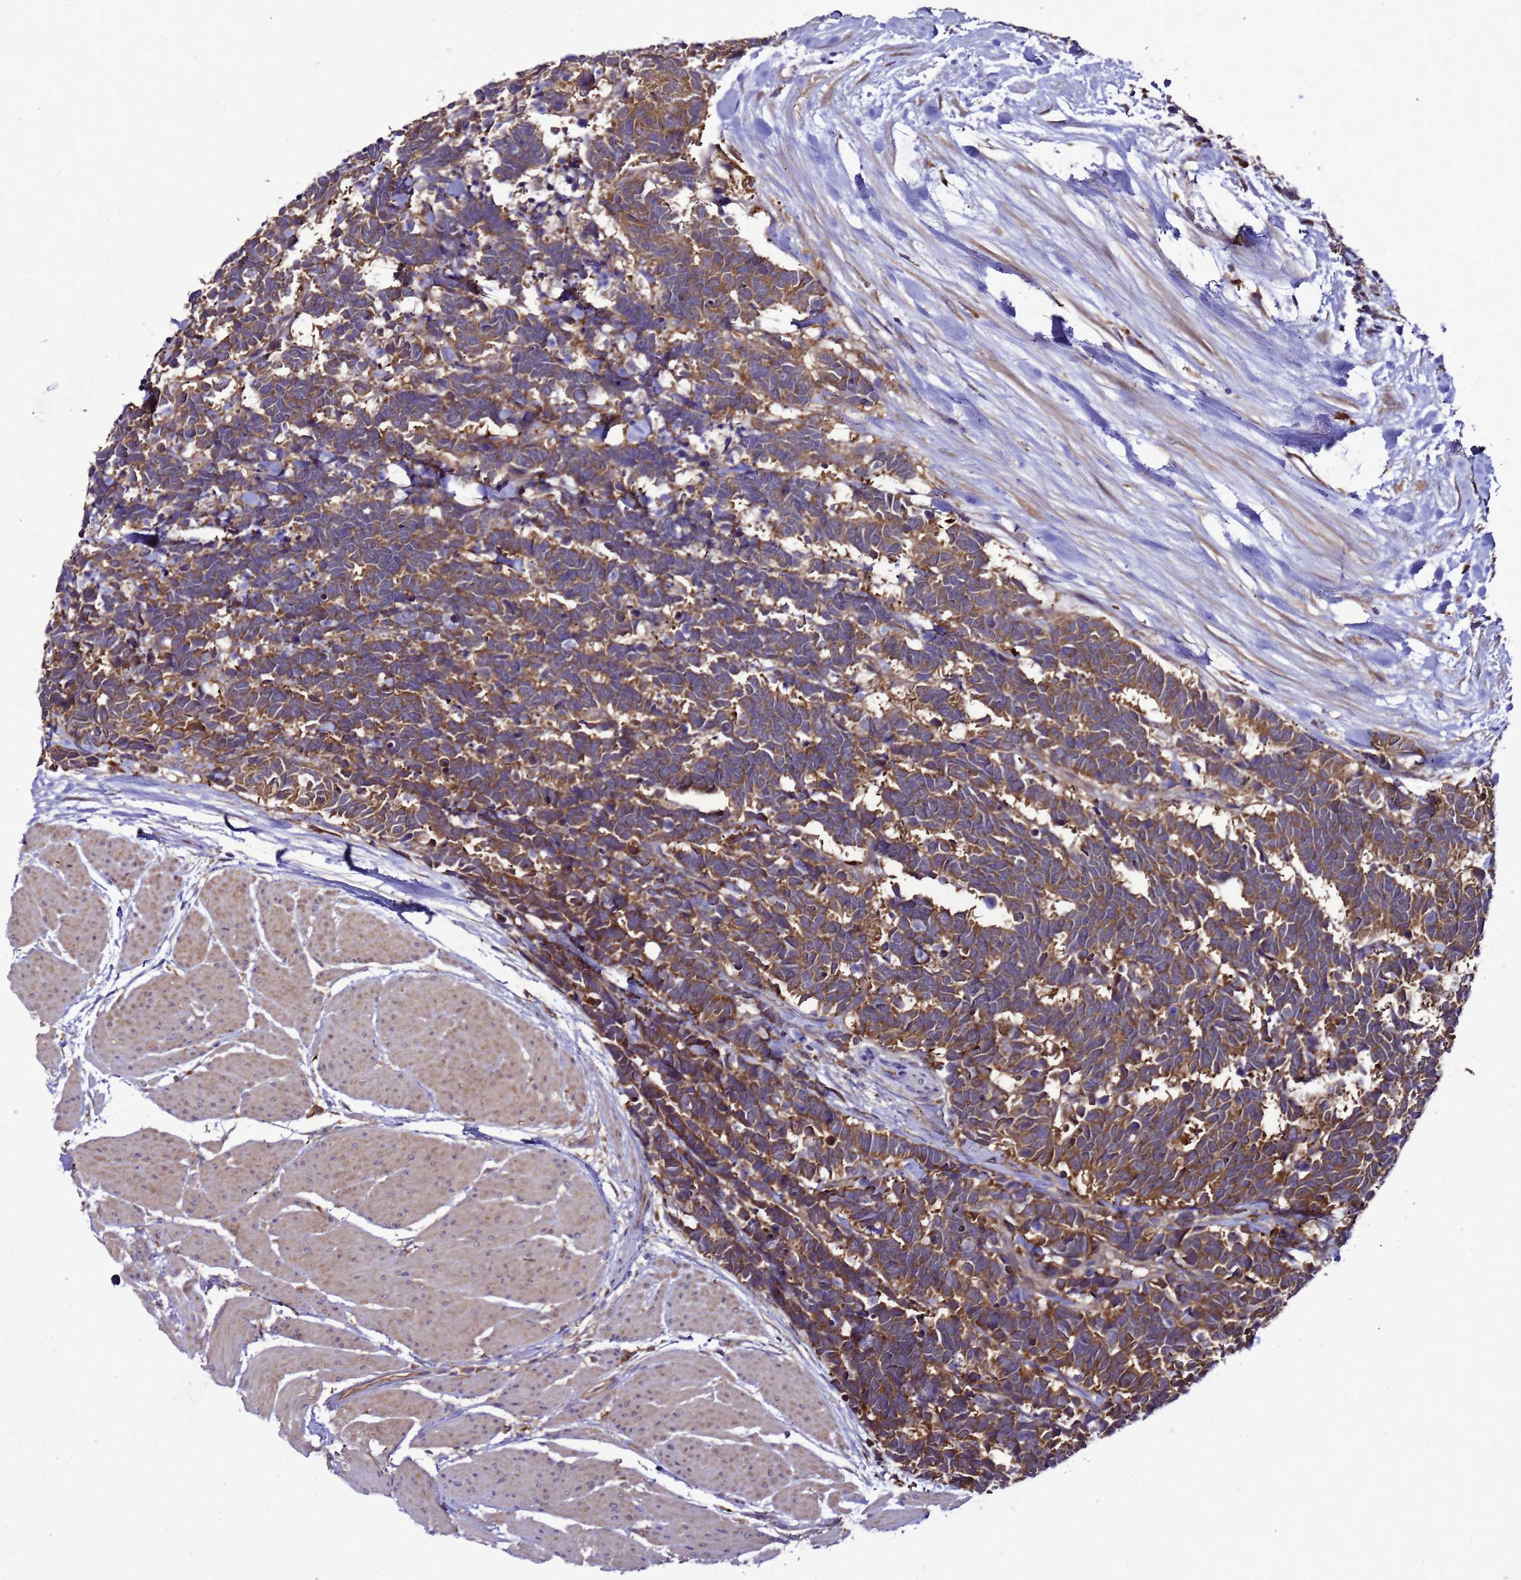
{"staining": {"intensity": "moderate", "quantity": ">75%", "location": "cytoplasmic/membranous"}, "tissue": "carcinoid", "cell_type": "Tumor cells", "image_type": "cancer", "snomed": [{"axis": "morphology", "description": "Carcinoma, NOS"}, {"axis": "morphology", "description": "Carcinoid, malignant, NOS"}, {"axis": "topography", "description": "Urinary bladder"}], "caption": "Carcinoma stained with a brown dye exhibits moderate cytoplasmic/membranous positive positivity in about >75% of tumor cells.", "gene": "TRABD", "patient": {"sex": "male", "age": 57}}